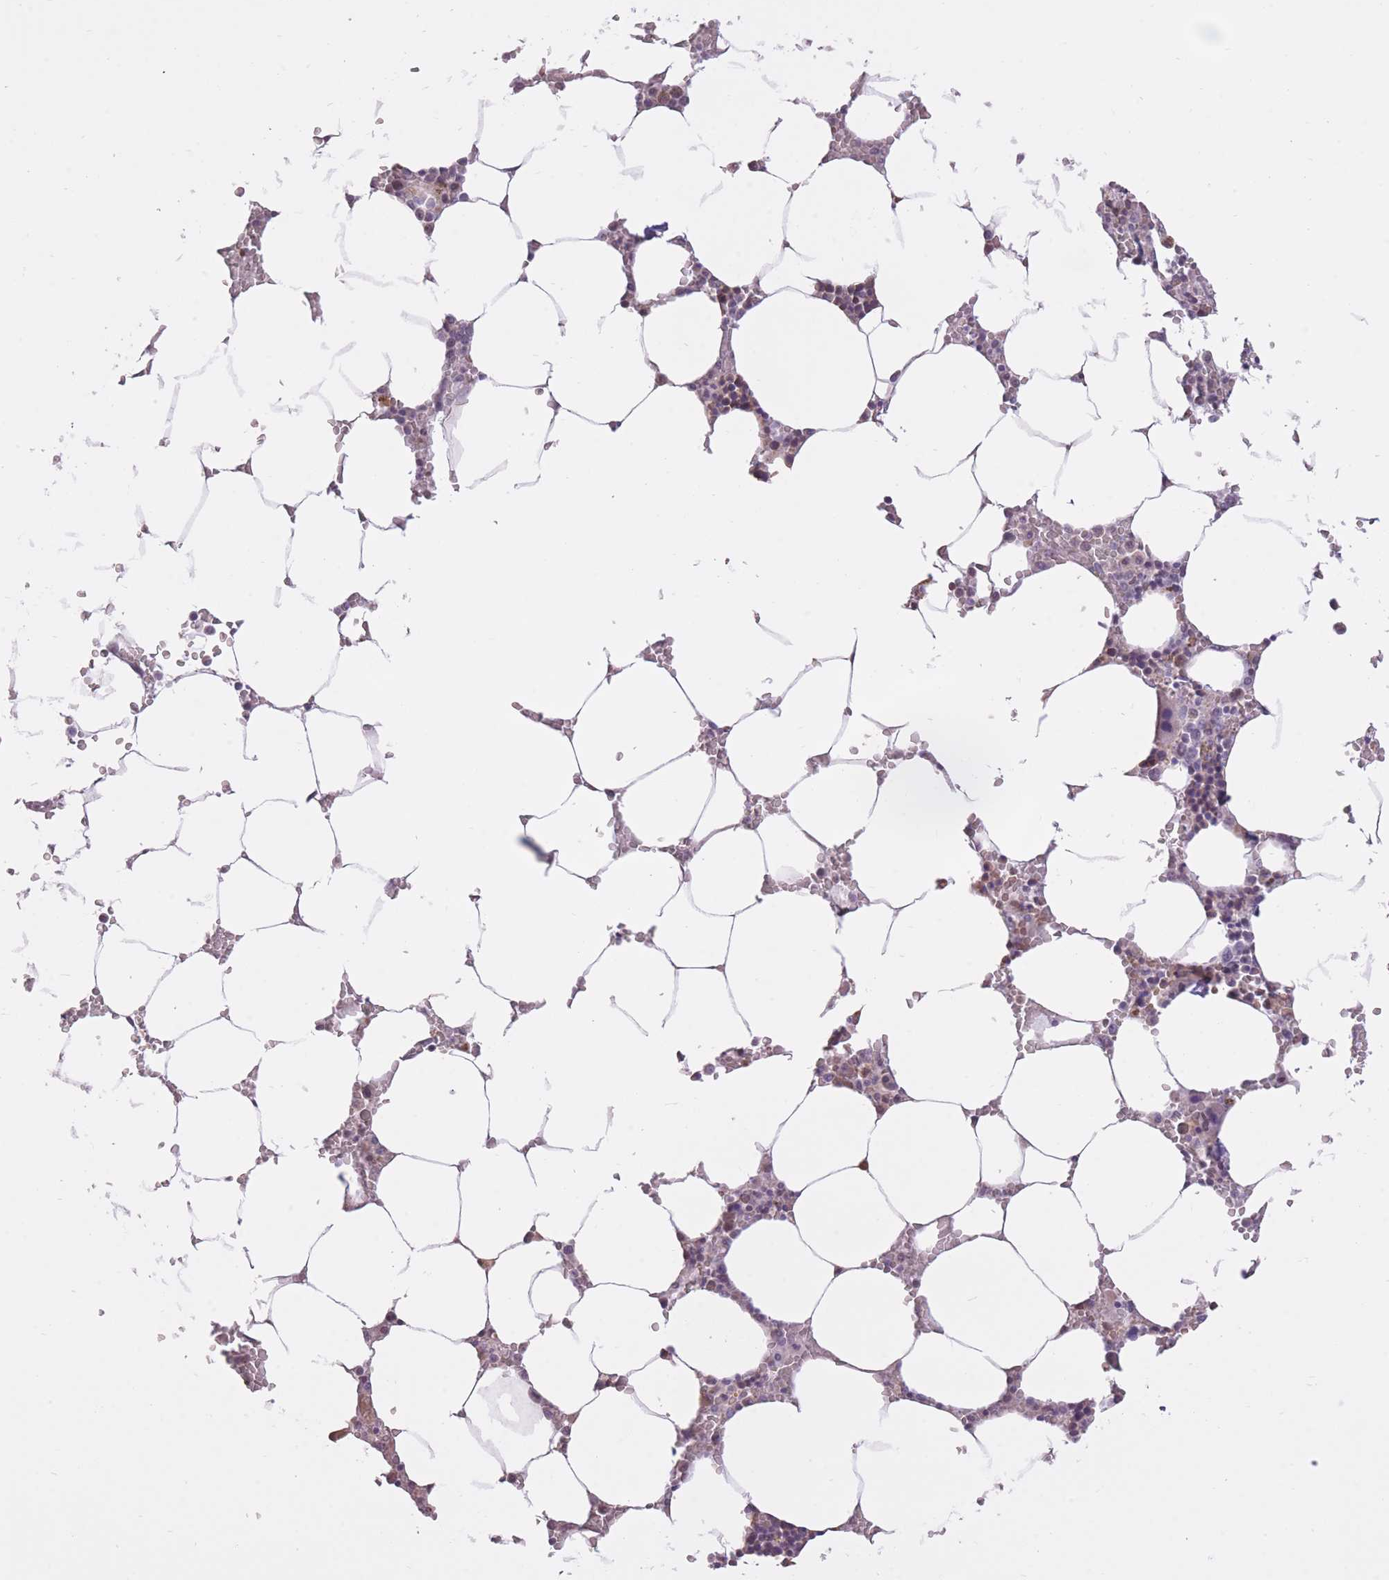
{"staining": {"intensity": "moderate", "quantity": "<25%", "location": "cytoplasmic/membranous"}, "tissue": "bone marrow", "cell_type": "Hematopoietic cells", "image_type": "normal", "snomed": [{"axis": "morphology", "description": "Normal tissue, NOS"}, {"axis": "topography", "description": "Bone marrow"}], "caption": "Immunohistochemical staining of unremarkable human bone marrow displays low levels of moderate cytoplasmic/membranous staining in about <25% of hematopoietic cells. (Stains: DAB in brown, nuclei in blue, Microscopy: brightfield microscopy at high magnification).", "gene": "WDR70", "patient": {"sex": "male", "age": 70}}